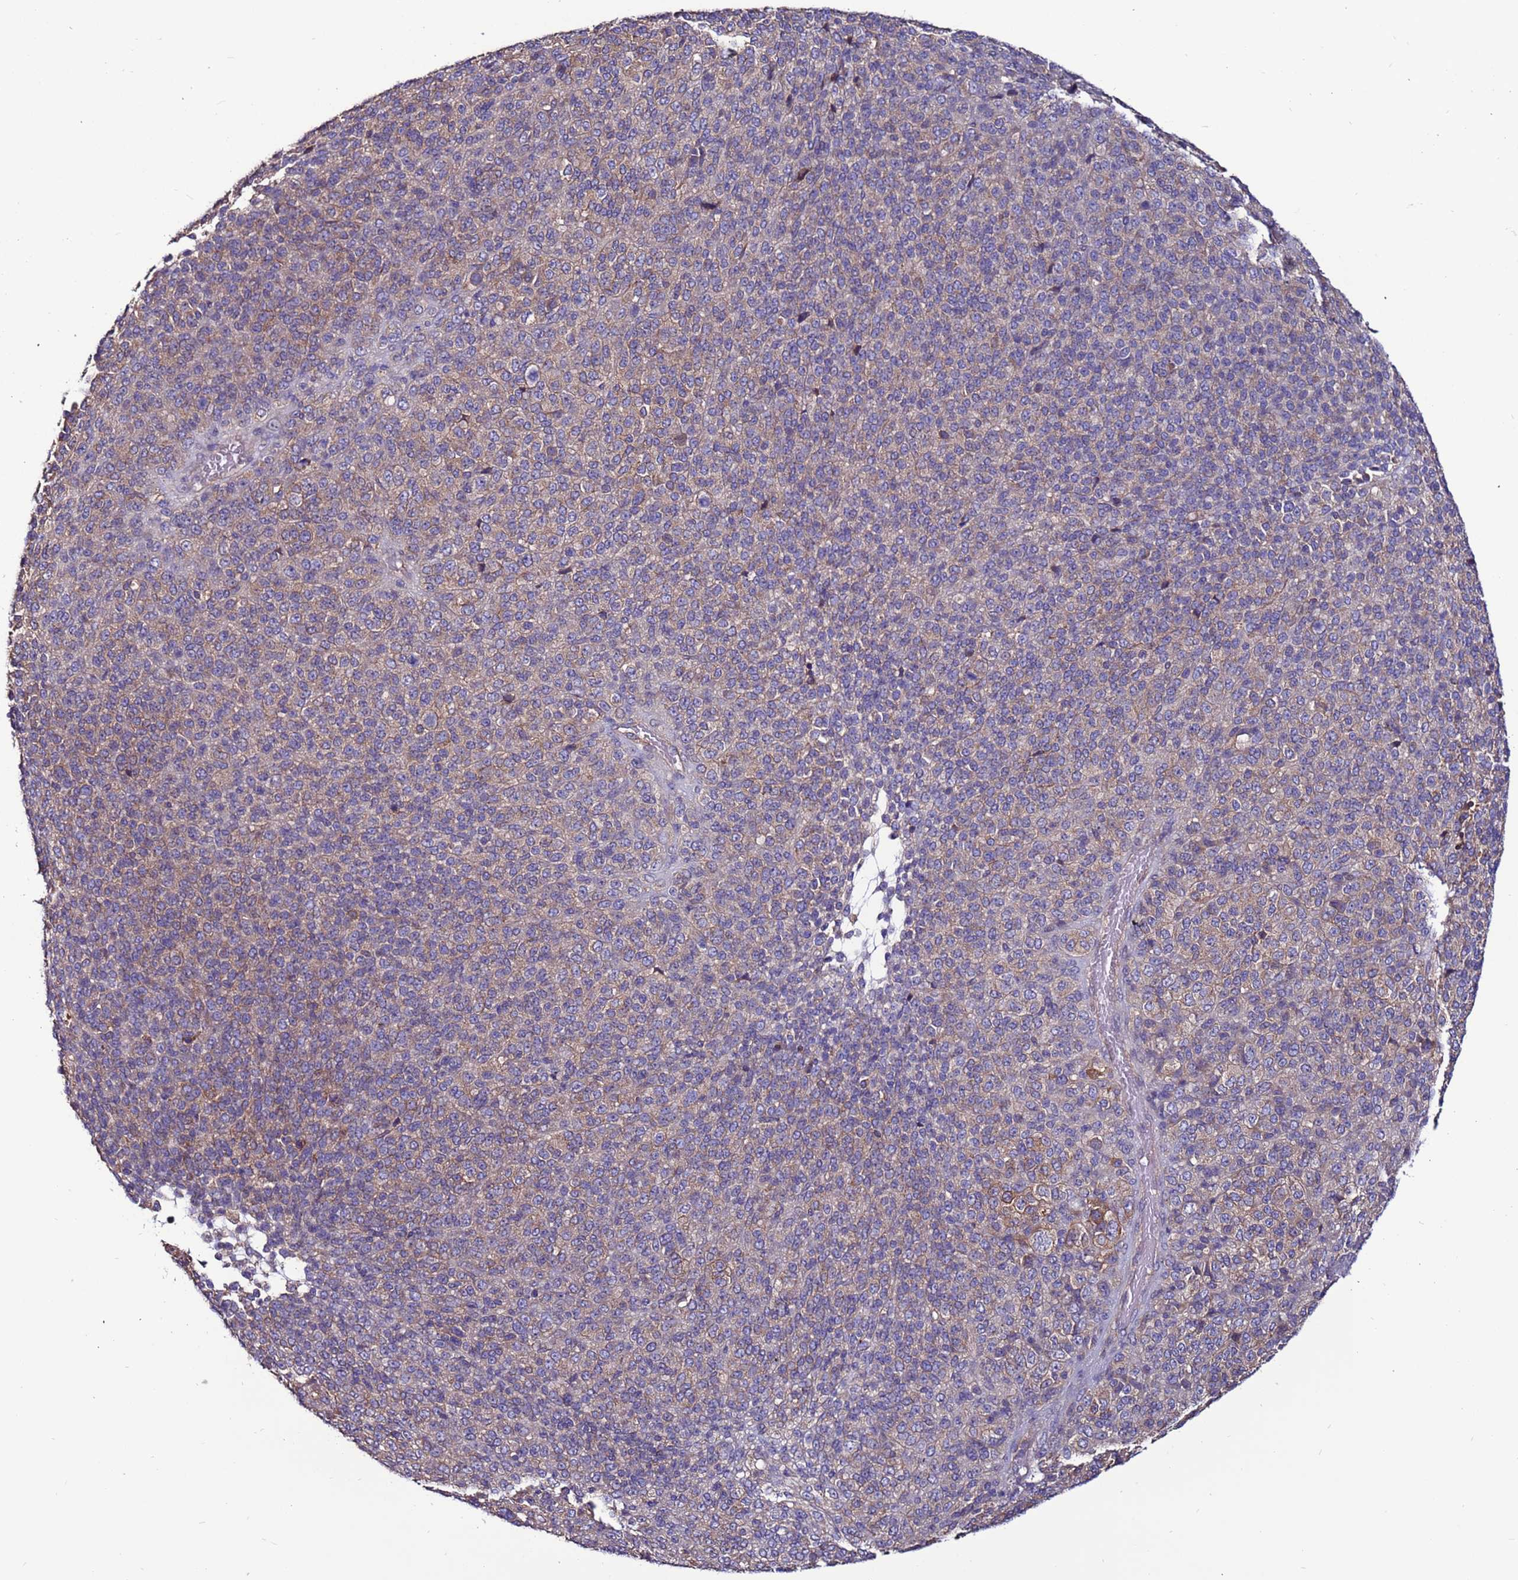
{"staining": {"intensity": "weak", "quantity": "25%-75%", "location": "cytoplasmic/membranous"}, "tissue": "melanoma", "cell_type": "Tumor cells", "image_type": "cancer", "snomed": [{"axis": "morphology", "description": "Malignant melanoma, Metastatic site"}, {"axis": "topography", "description": "Brain"}], "caption": "Immunohistochemical staining of malignant melanoma (metastatic site) displays weak cytoplasmic/membranous protein staining in approximately 25%-75% of tumor cells.", "gene": "NRN1L", "patient": {"sex": "female", "age": 56}}